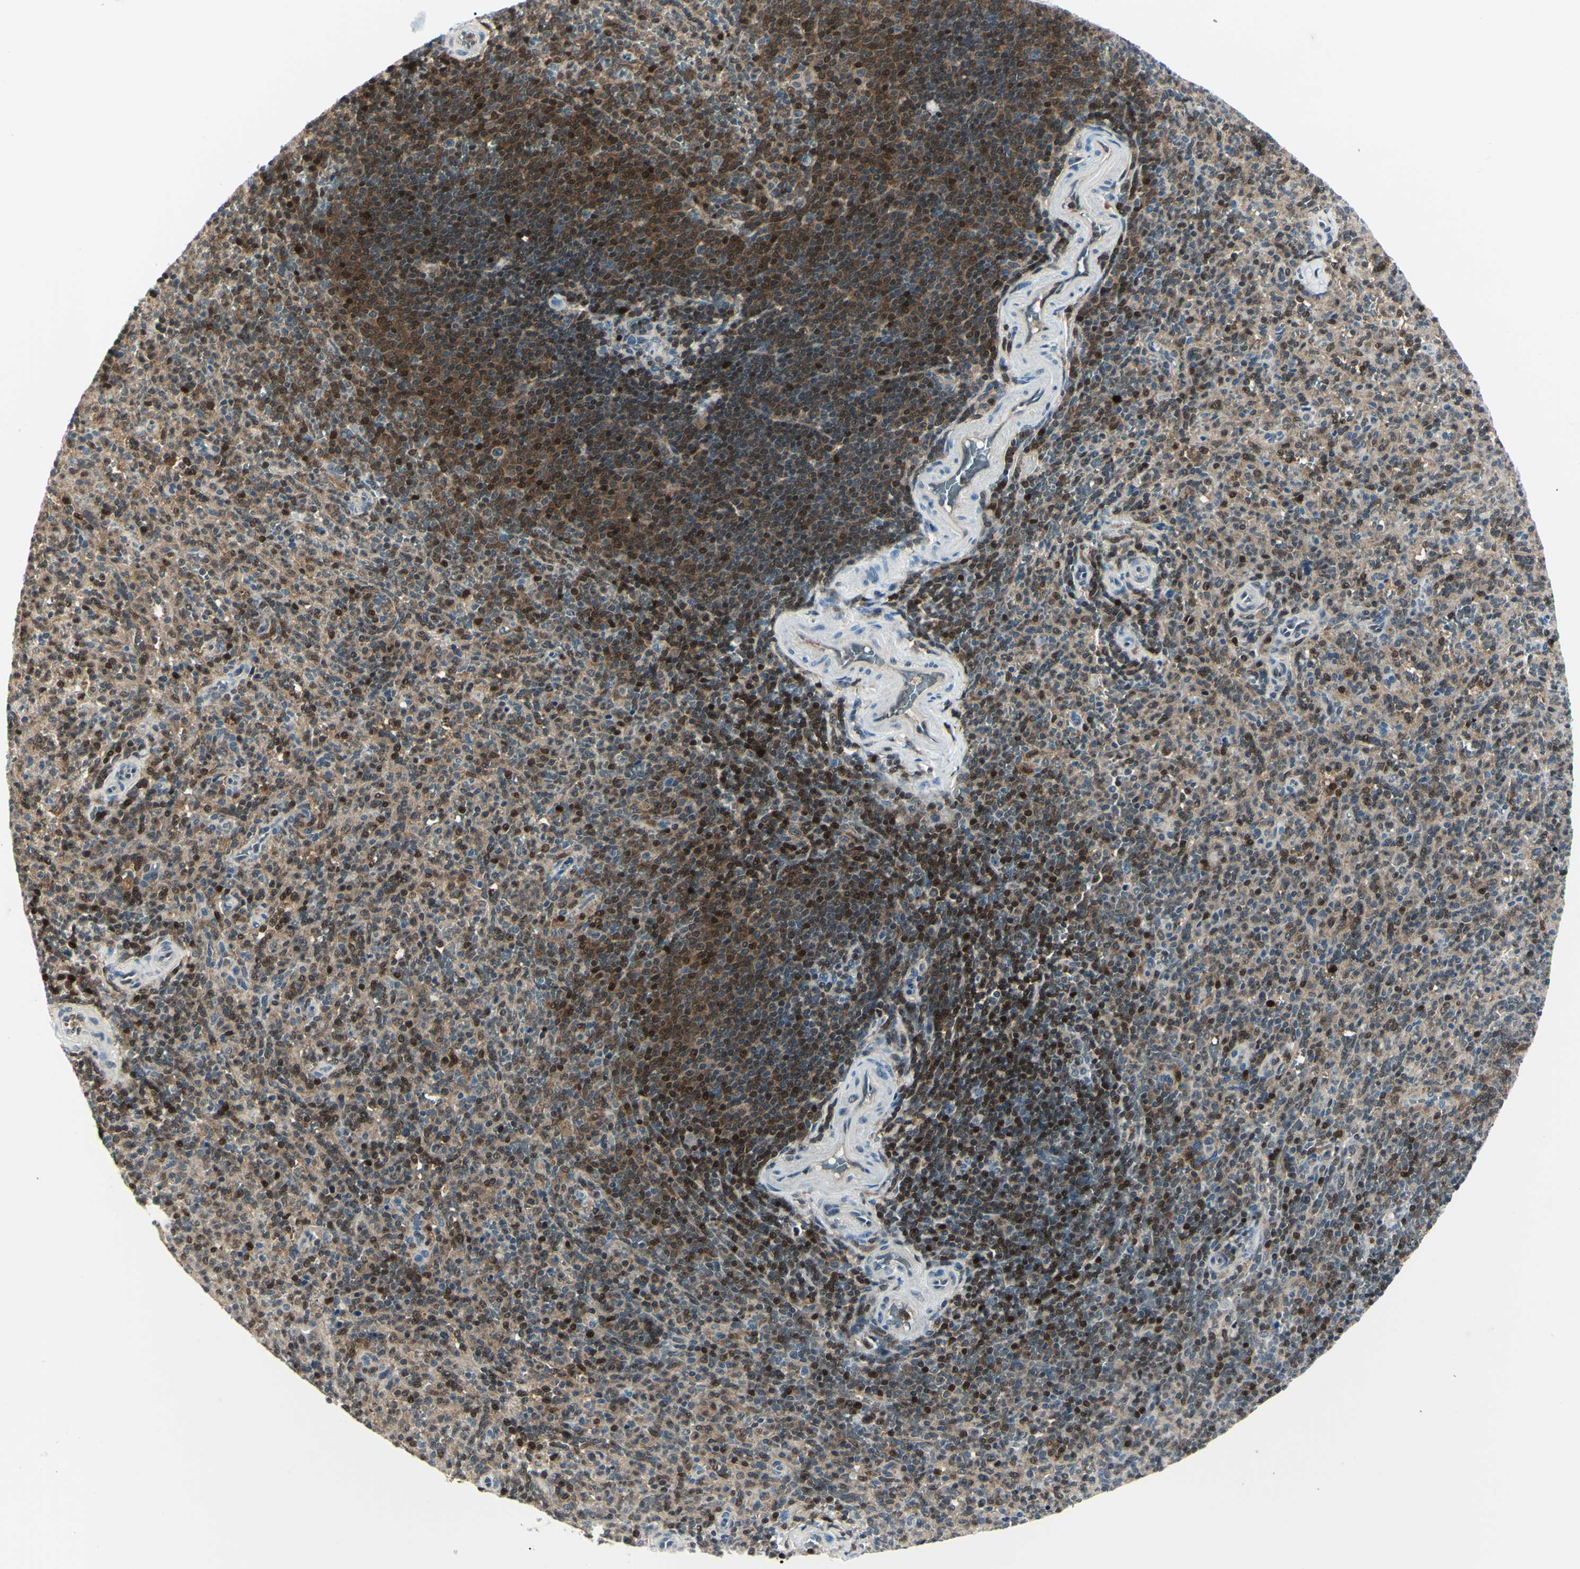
{"staining": {"intensity": "moderate", "quantity": "<25%", "location": "cytoplasmic/membranous,nuclear"}, "tissue": "spleen", "cell_type": "Cells in red pulp", "image_type": "normal", "snomed": [{"axis": "morphology", "description": "Normal tissue, NOS"}, {"axis": "topography", "description": "Spleen"}], "caption": "High-magnification brightfield microscopy of benign spleen stained with DAB (3,3'-diaminobenzidine) (brown) and counterstained with hematoxylin (blue). cells in red pulp exhibit moderate cytoplasmic/membranous,nuclear expression is identified in approximately<25% of cells. The protein of interest is stained brown, and the nuclei are stained in blue (DAB IHC with brightfield microscopy, high magnification).", "gene": "PGK1", "patient": {"sex": "male", "age": 36}}